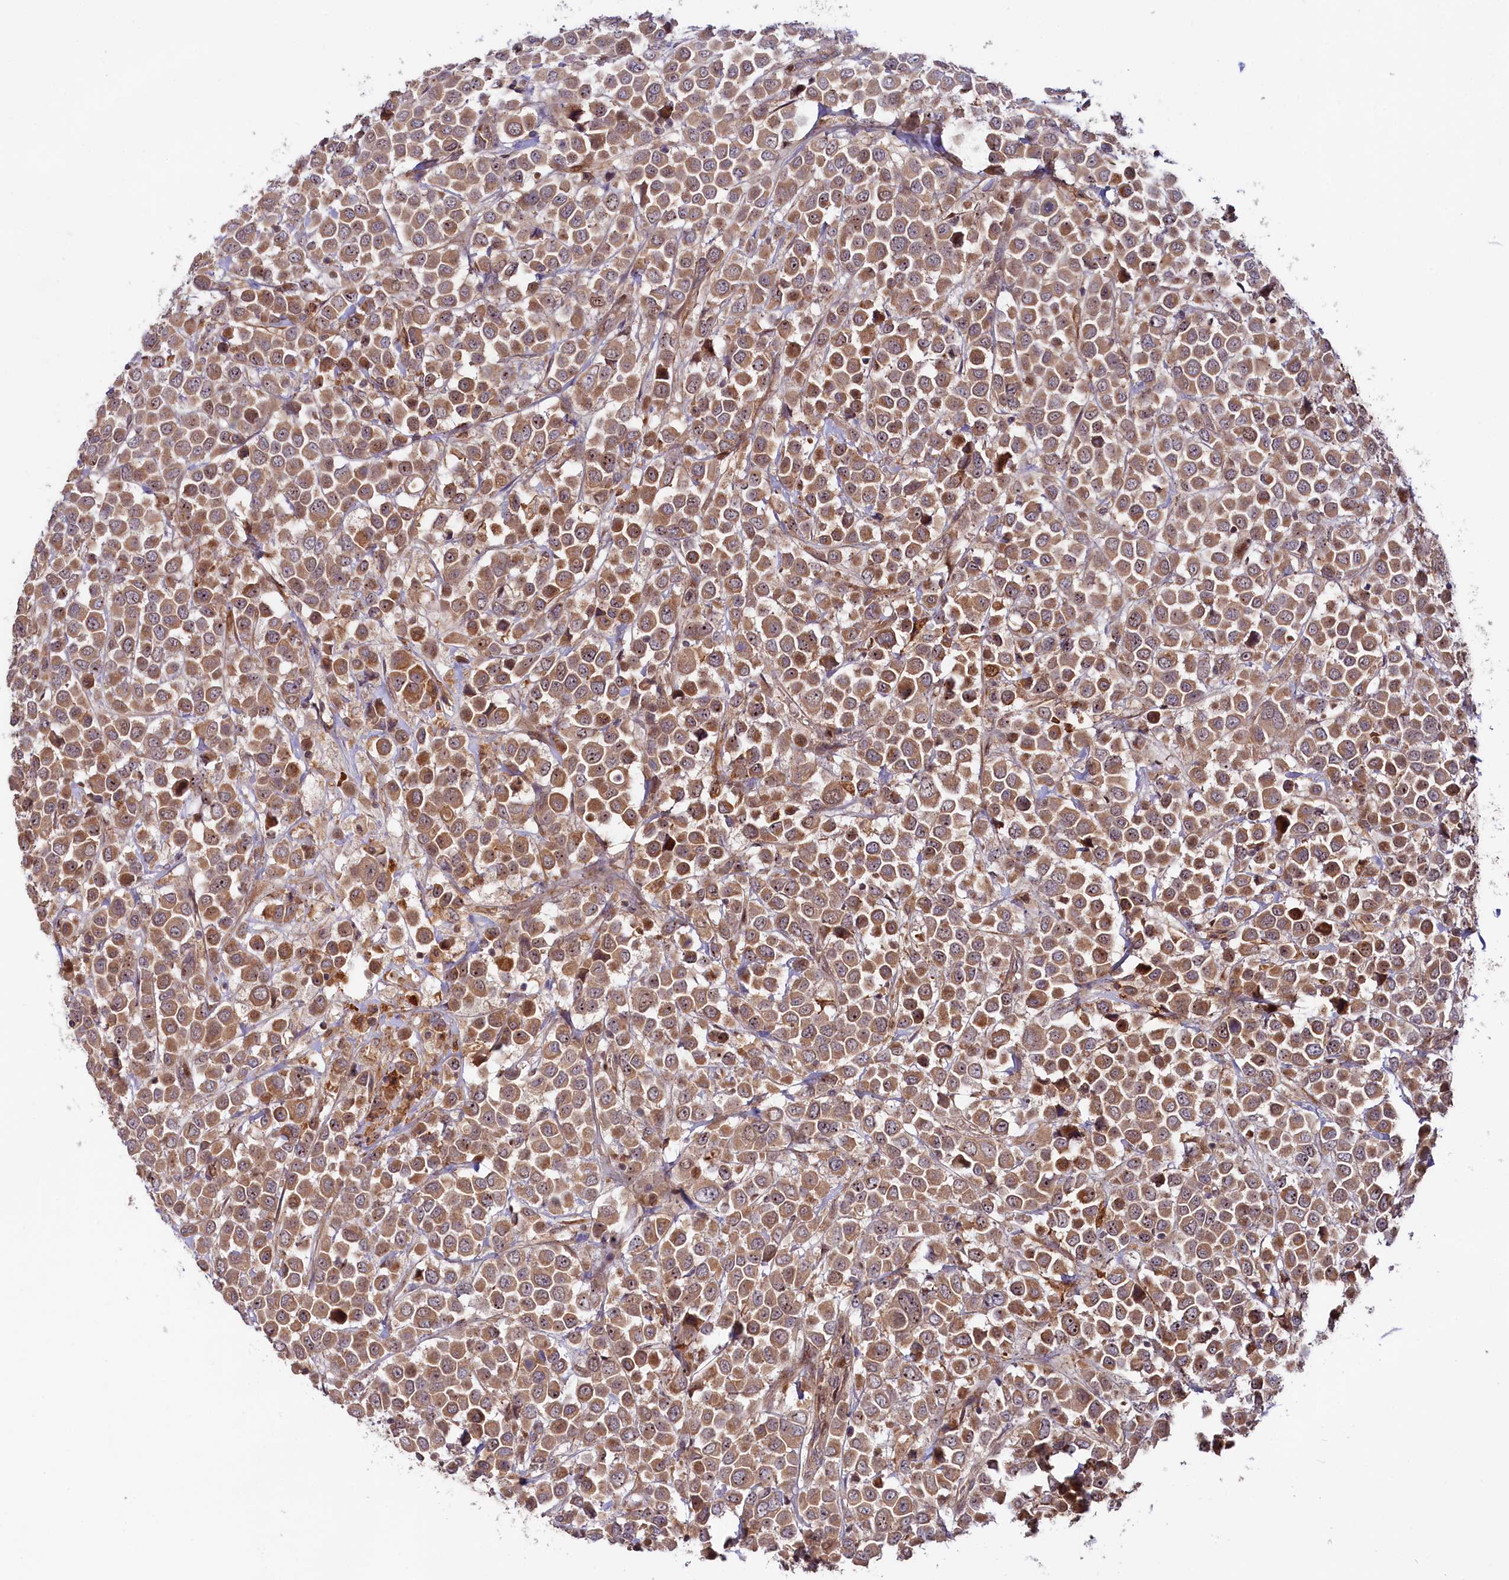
{"staining": {"intensity": "moderate", "quantity": ">75%", "location": "cytoplasmic/membranous,nuclear"}, "tissue": "breast cancer", "cell_type": "Tumor cells", "image_type": "cancer", "snomed": [{"axis": "morphology", "description": "Duct carcinoma"}, {"axis": "topography", "description": "Breast"}], "caption": "High-magnification brightfield microscopy of breast invasive ductal carcinoma stained with DAB (3,3'-diaminobenzidine) (brown) and counterstained with hematoxylin (blue). tumor cells exhibit moderate cytoplasmic/membranous and nuclear positivity is appreciated in approximately>75% of cells.", "gene": "NEDD1", "patient": {"sex": "female", "age": 61}}